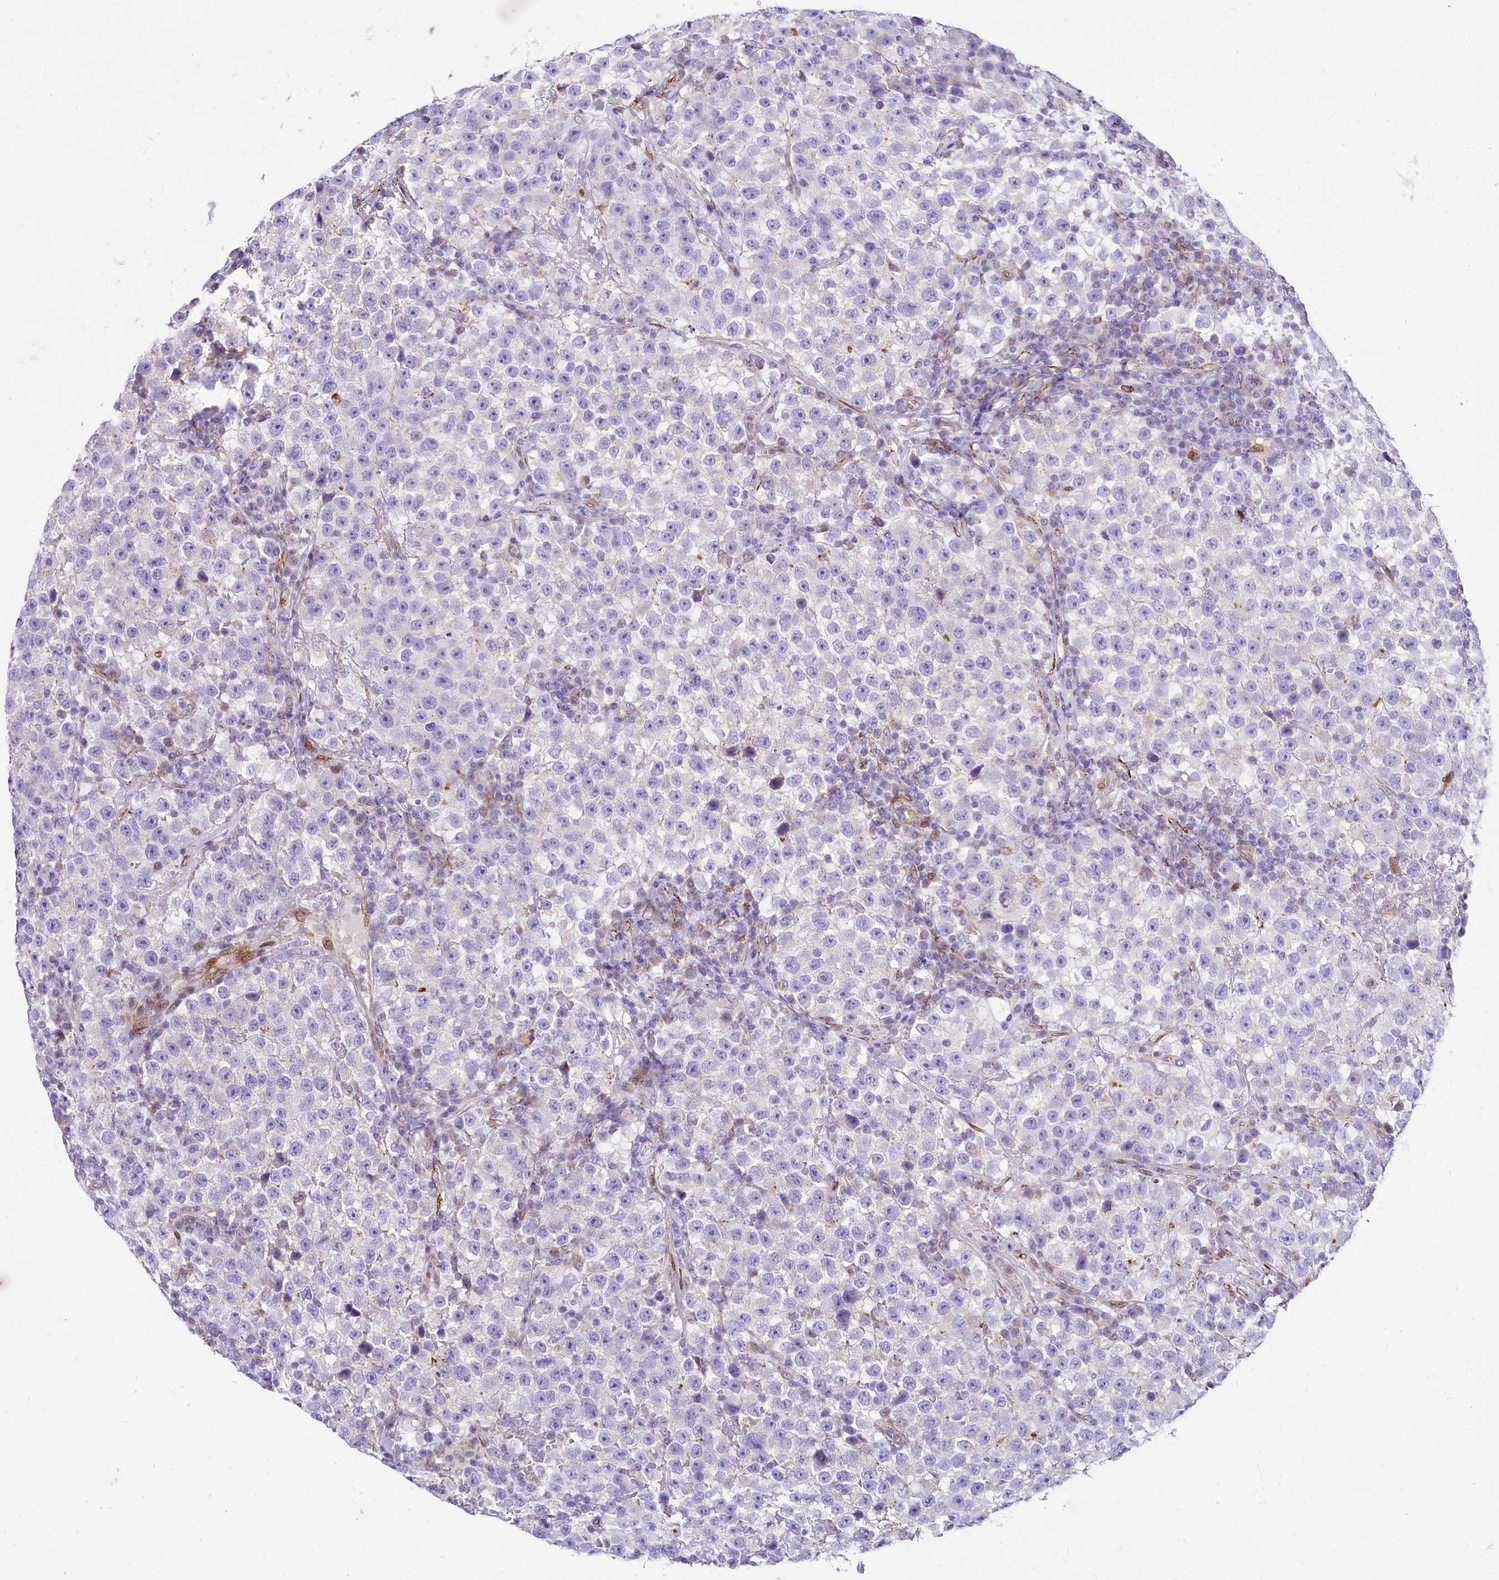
{"staining": {"intensity": "negative", "quantity": "none", "location": "none"}, "tissue": "testis cancer", "cell_type": "Tumor cells", "image_type": "cancer", "snomed": [{"axis": "morphology", "description": "Seminoma, NOS"}, {"axis": "topography", "description": "Testis"}], "caption": "This is a micrograph of immunohistochemistry staining of seminoma (testis), which shows no positivity in tumor cells.", "gene": "PPIP5K2", "patient": {"sex": "male", "age": 22}}